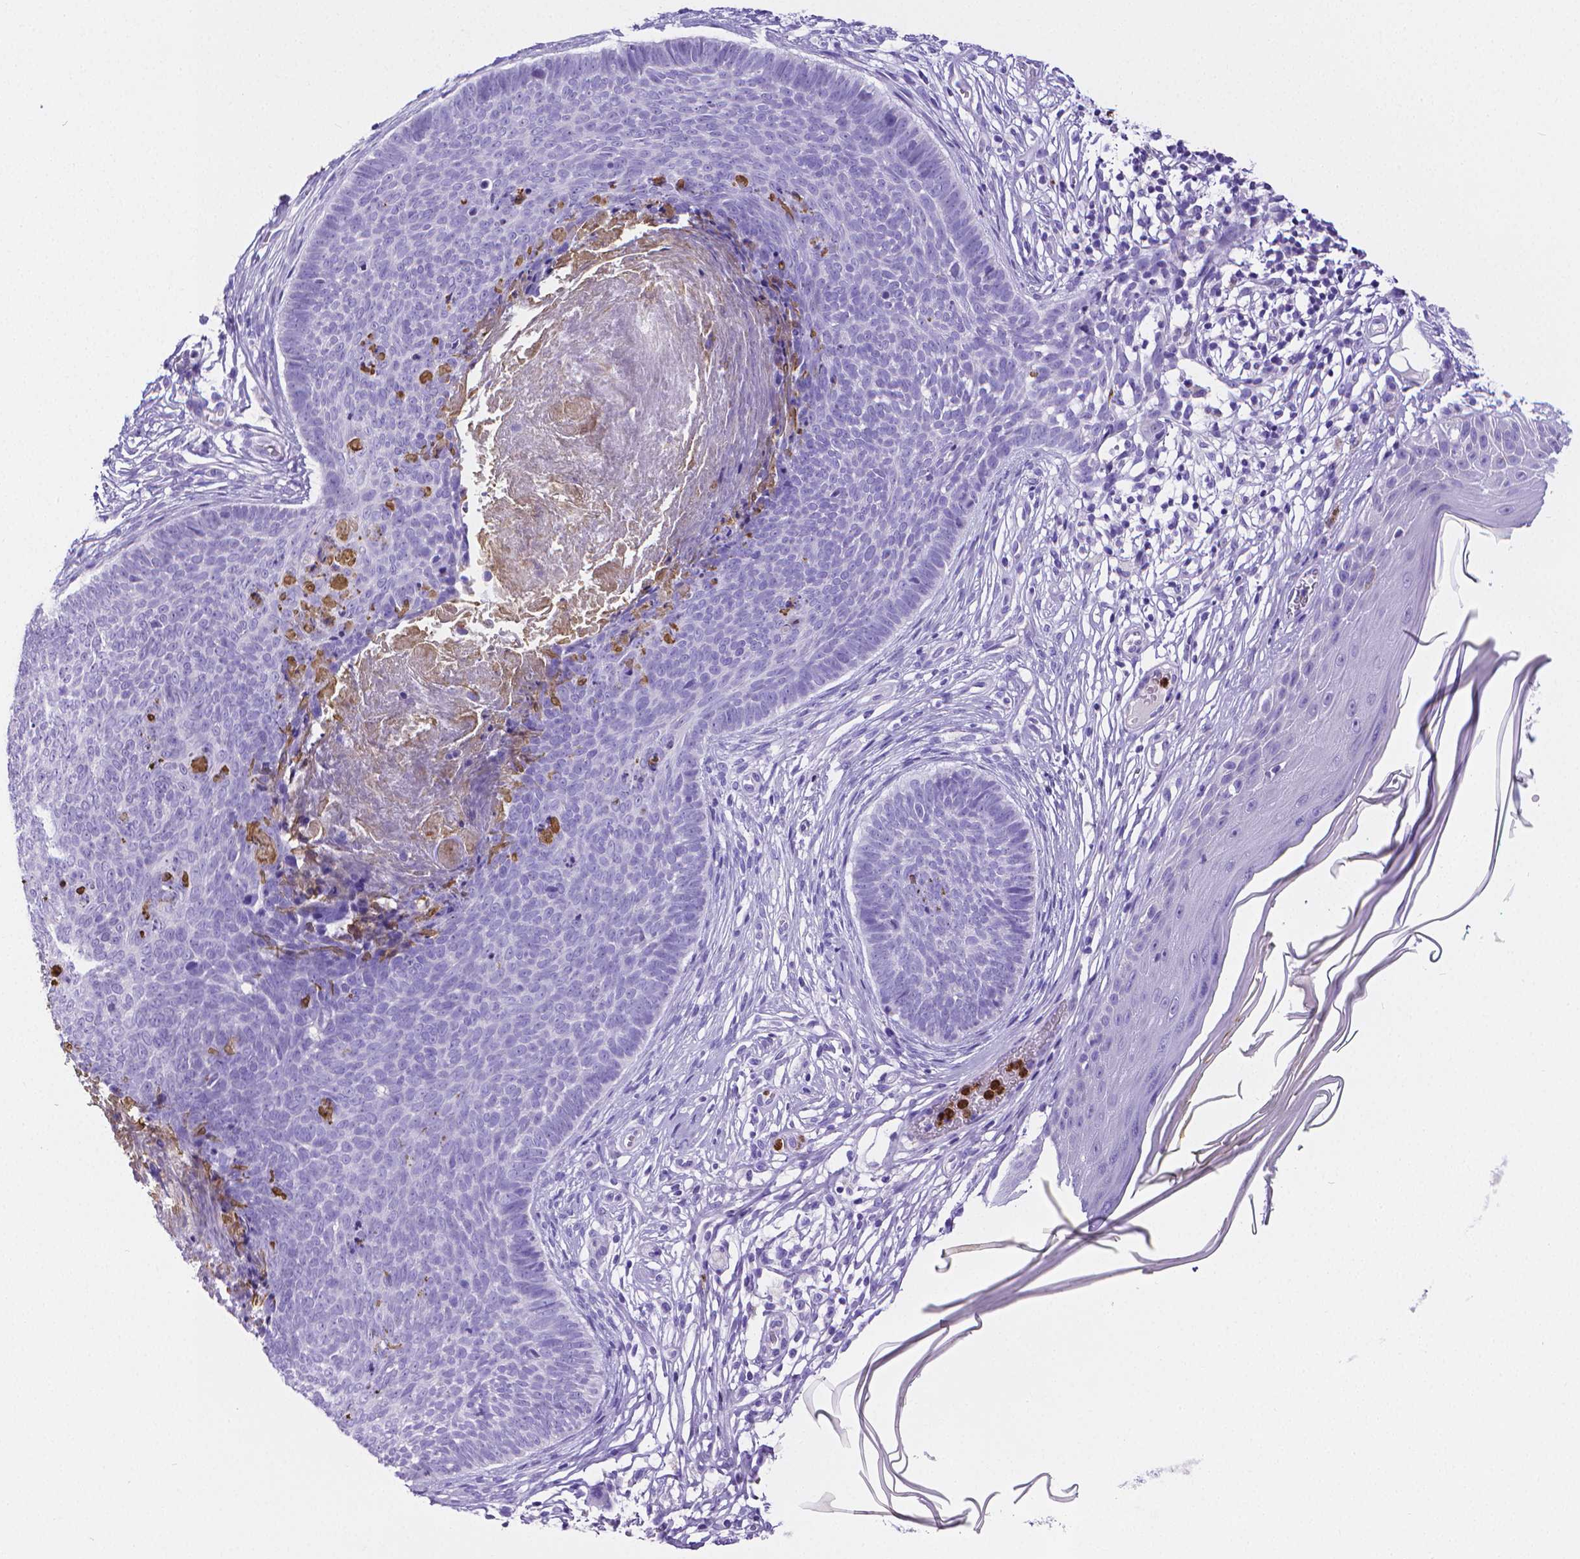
{"staining": {"intensity": "negative", "quantity": "none", "location": "none"}, "tissue": "skin cancer", "cell_type": "Tumor cells", "image_type": "cancer", "snomed": [{"axis": "morphology", "description": "Basal cell carcinoma"}, {"axis": "topography", "description": "Skin"}], "caption": "High magnification brightfield microscopy of skin cancer stained with DAB (3,3'-diaminobenzidine) (brown) and counterstained with hematoxylin (blue): tumor cells show no significant staining.", "gene": "MMP9", "patient": {"sex": "male", "age": 85}}